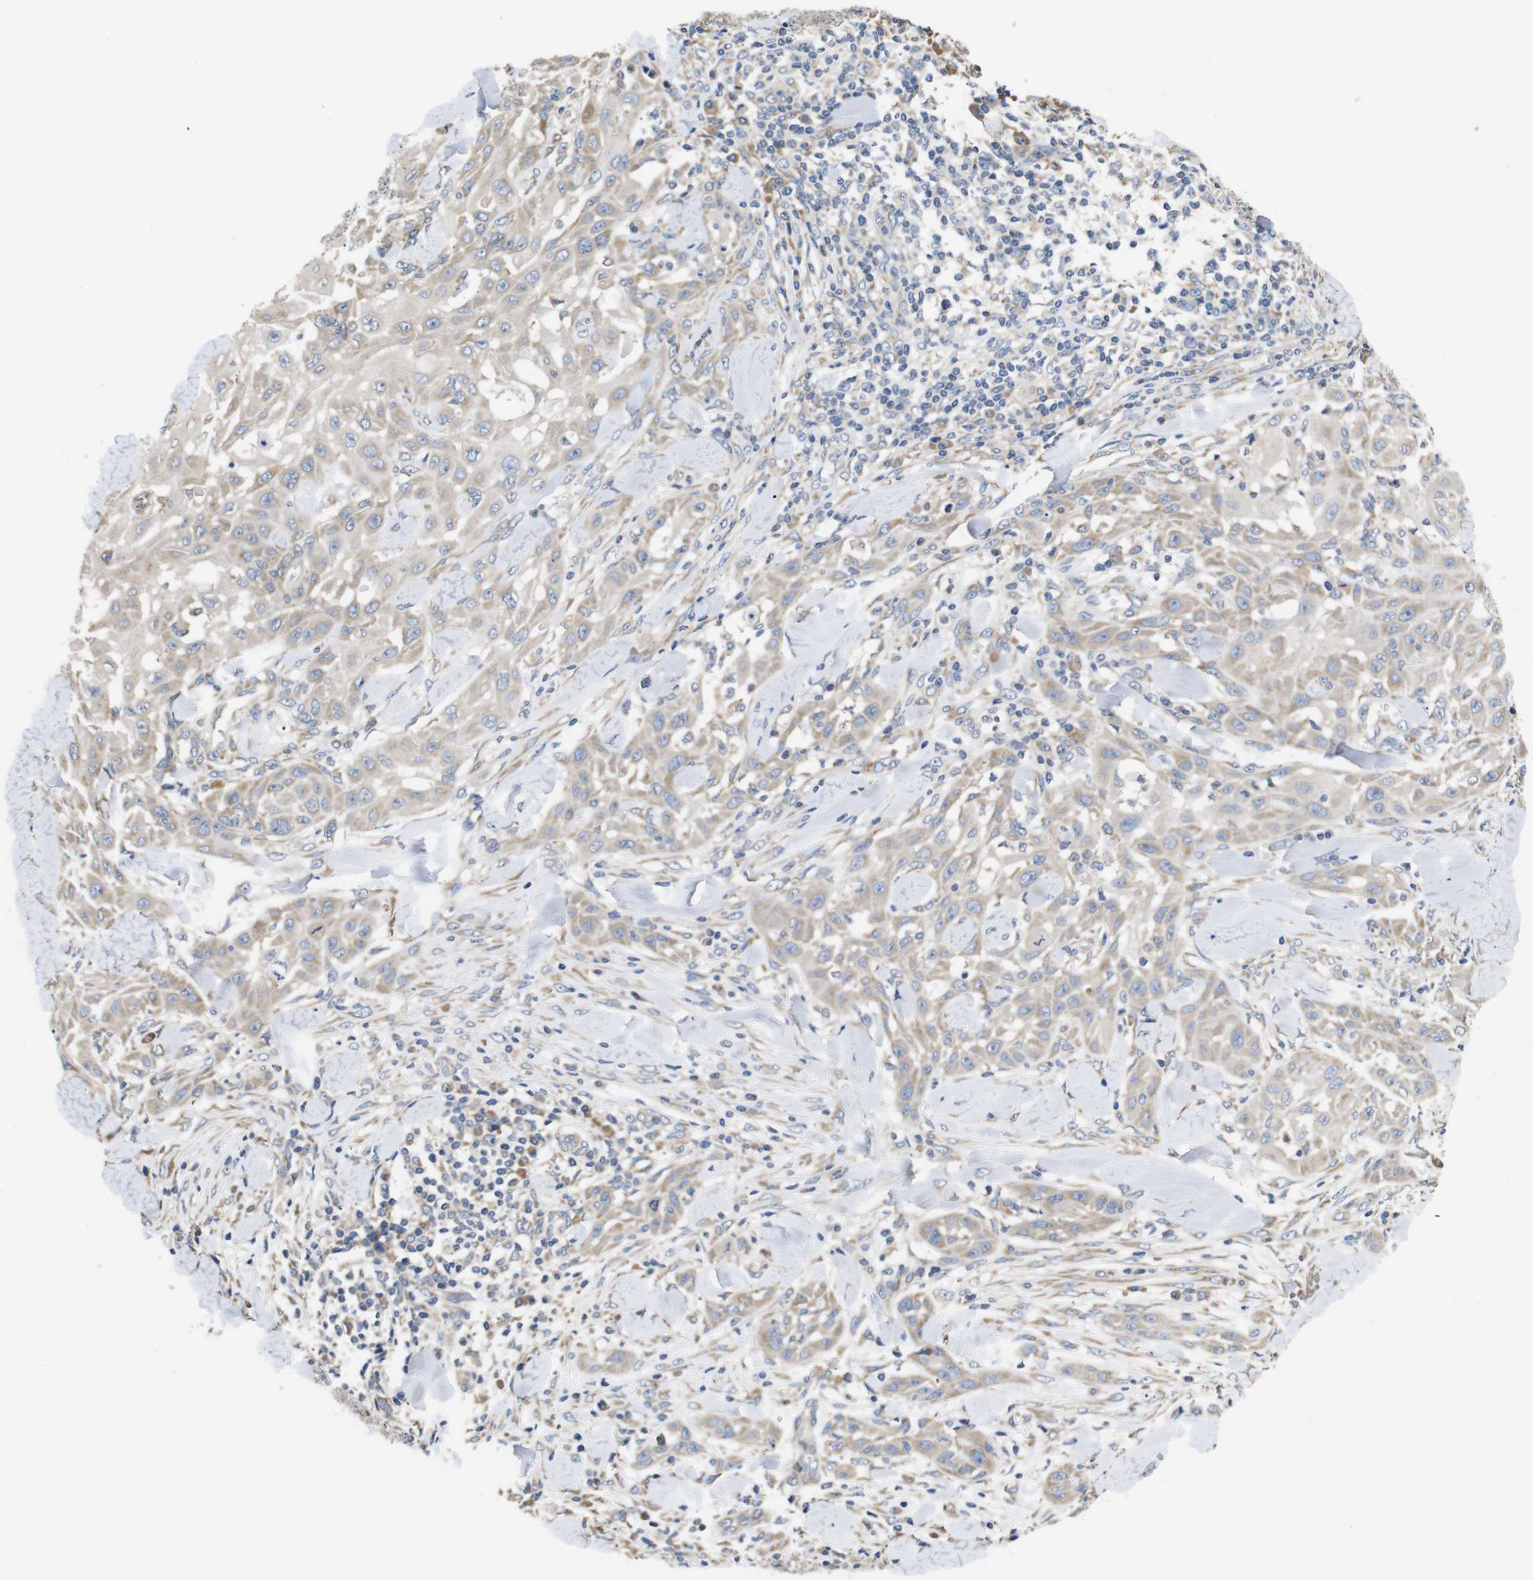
{"staining": {"intensity": "weak", "quantity": ">75%", "location": "cytoplasmic/membranous"}, "tissue": "skin cancer", "cell_type": "Tumor cells", "image_type": "cancer", "snomed": [{"axis": "morphology", "description": "Squamous cell carcinoma, NOS"}, {"axis": "topography", "description": "Skin"}], "caption": "This histopathology image shows IHC staining of skin cancer (squamous cell carcinoma), with low weak cytoplasmic/membranous positivity in approximately >75% of tumor cells.", "gene": "MARCHF7", "patient": {"sex": "male", "age": 24}}